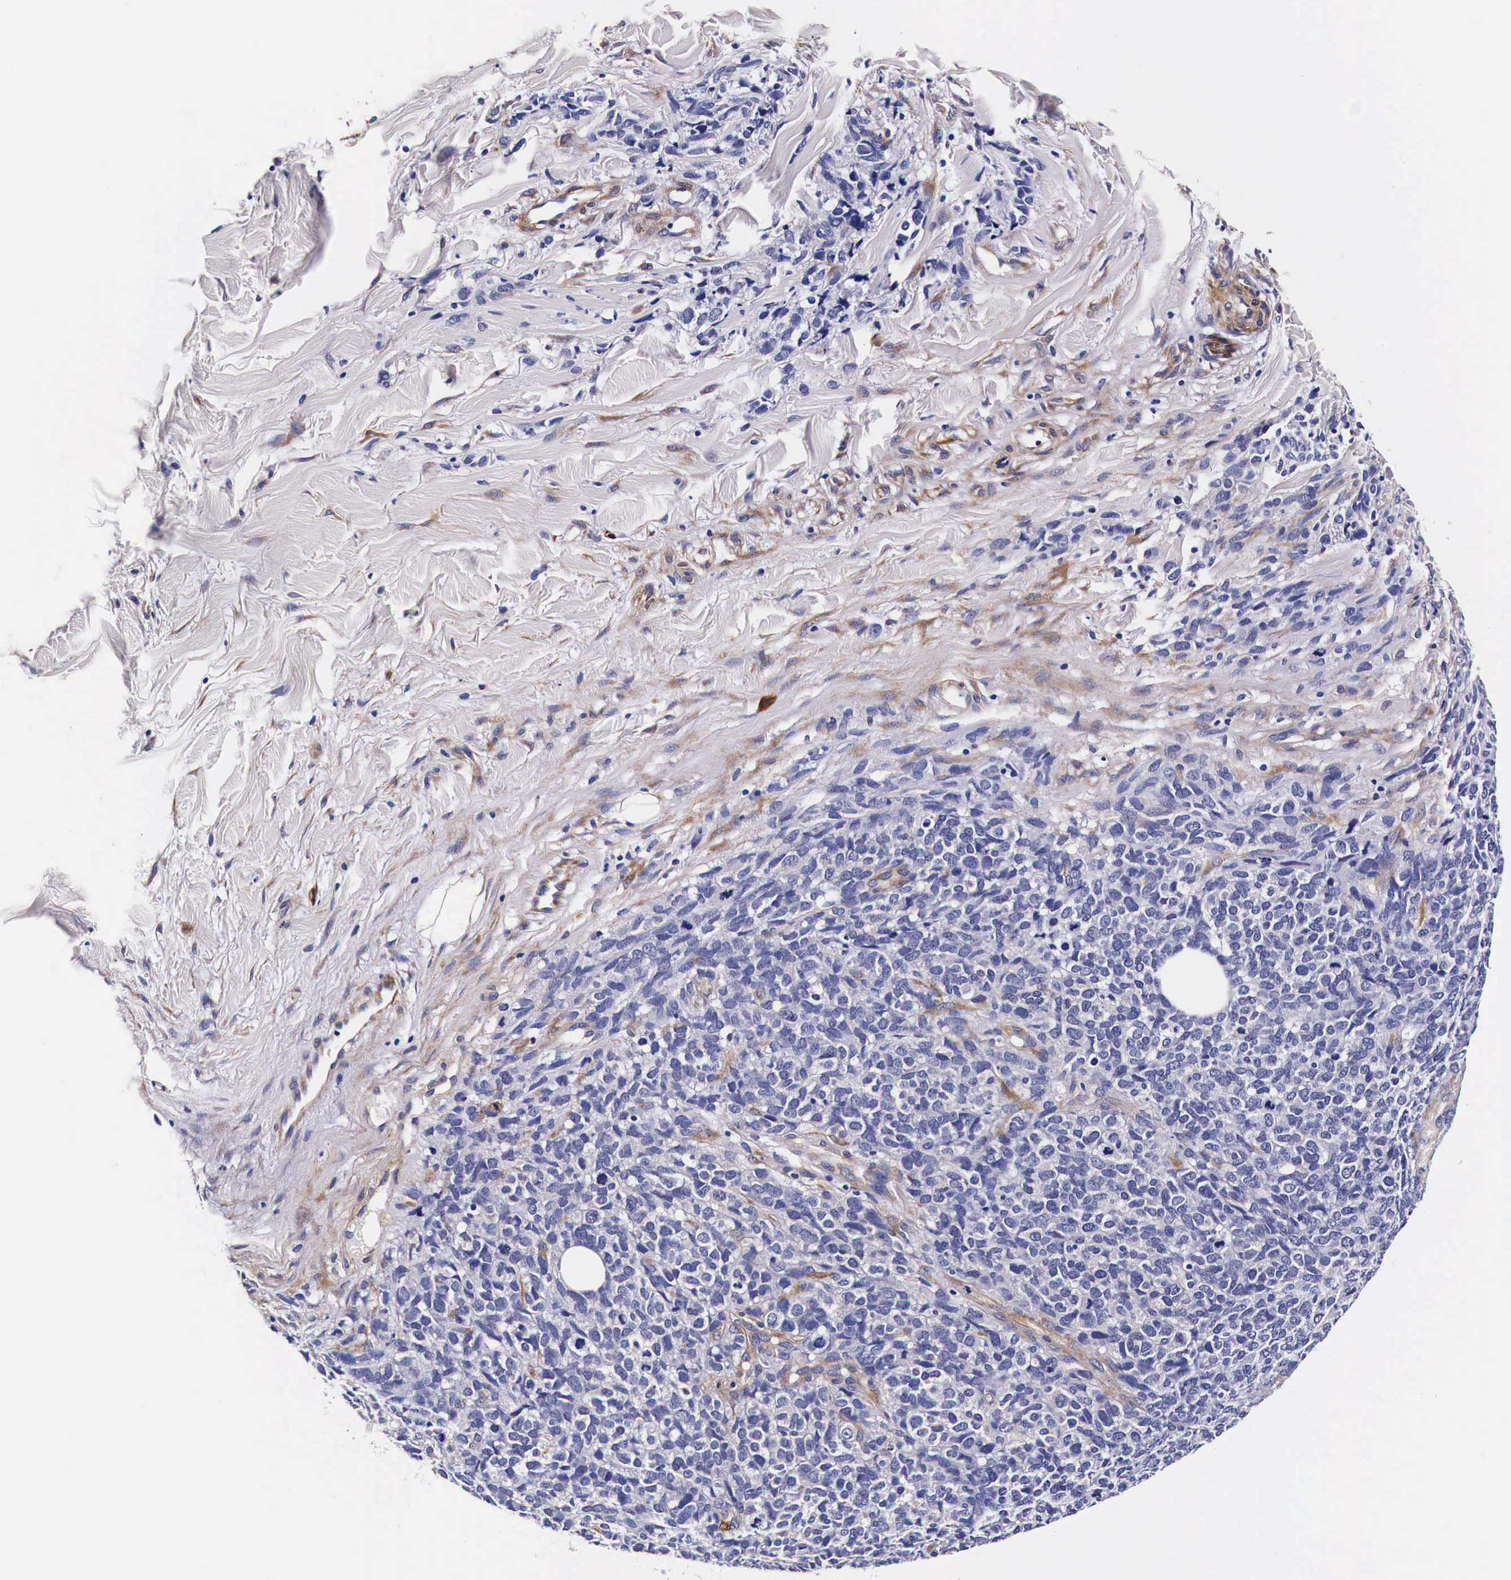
{"staining": {"intensity": "negative", "quantity": "none", "location": "none"}, "tissue": "melanoma", "cell_type": "Tumor cells", "image_type": "cancer", "snomed": [{"axis": "morphology", "description": "Malignant melanoma, NOS"}, {"axis": "topography", "description": "Skin"}], "caption": "The immunohistochemistry image has no significant expression in tumor cells of malignant melanoma tissue. (DAB (3,3'-diaminobenzidine) immunohistochemistry (IHC) with hematoxylin counter stain).", "gene": "HSPB1", "patient": {"sex": "female", "age": 85}}